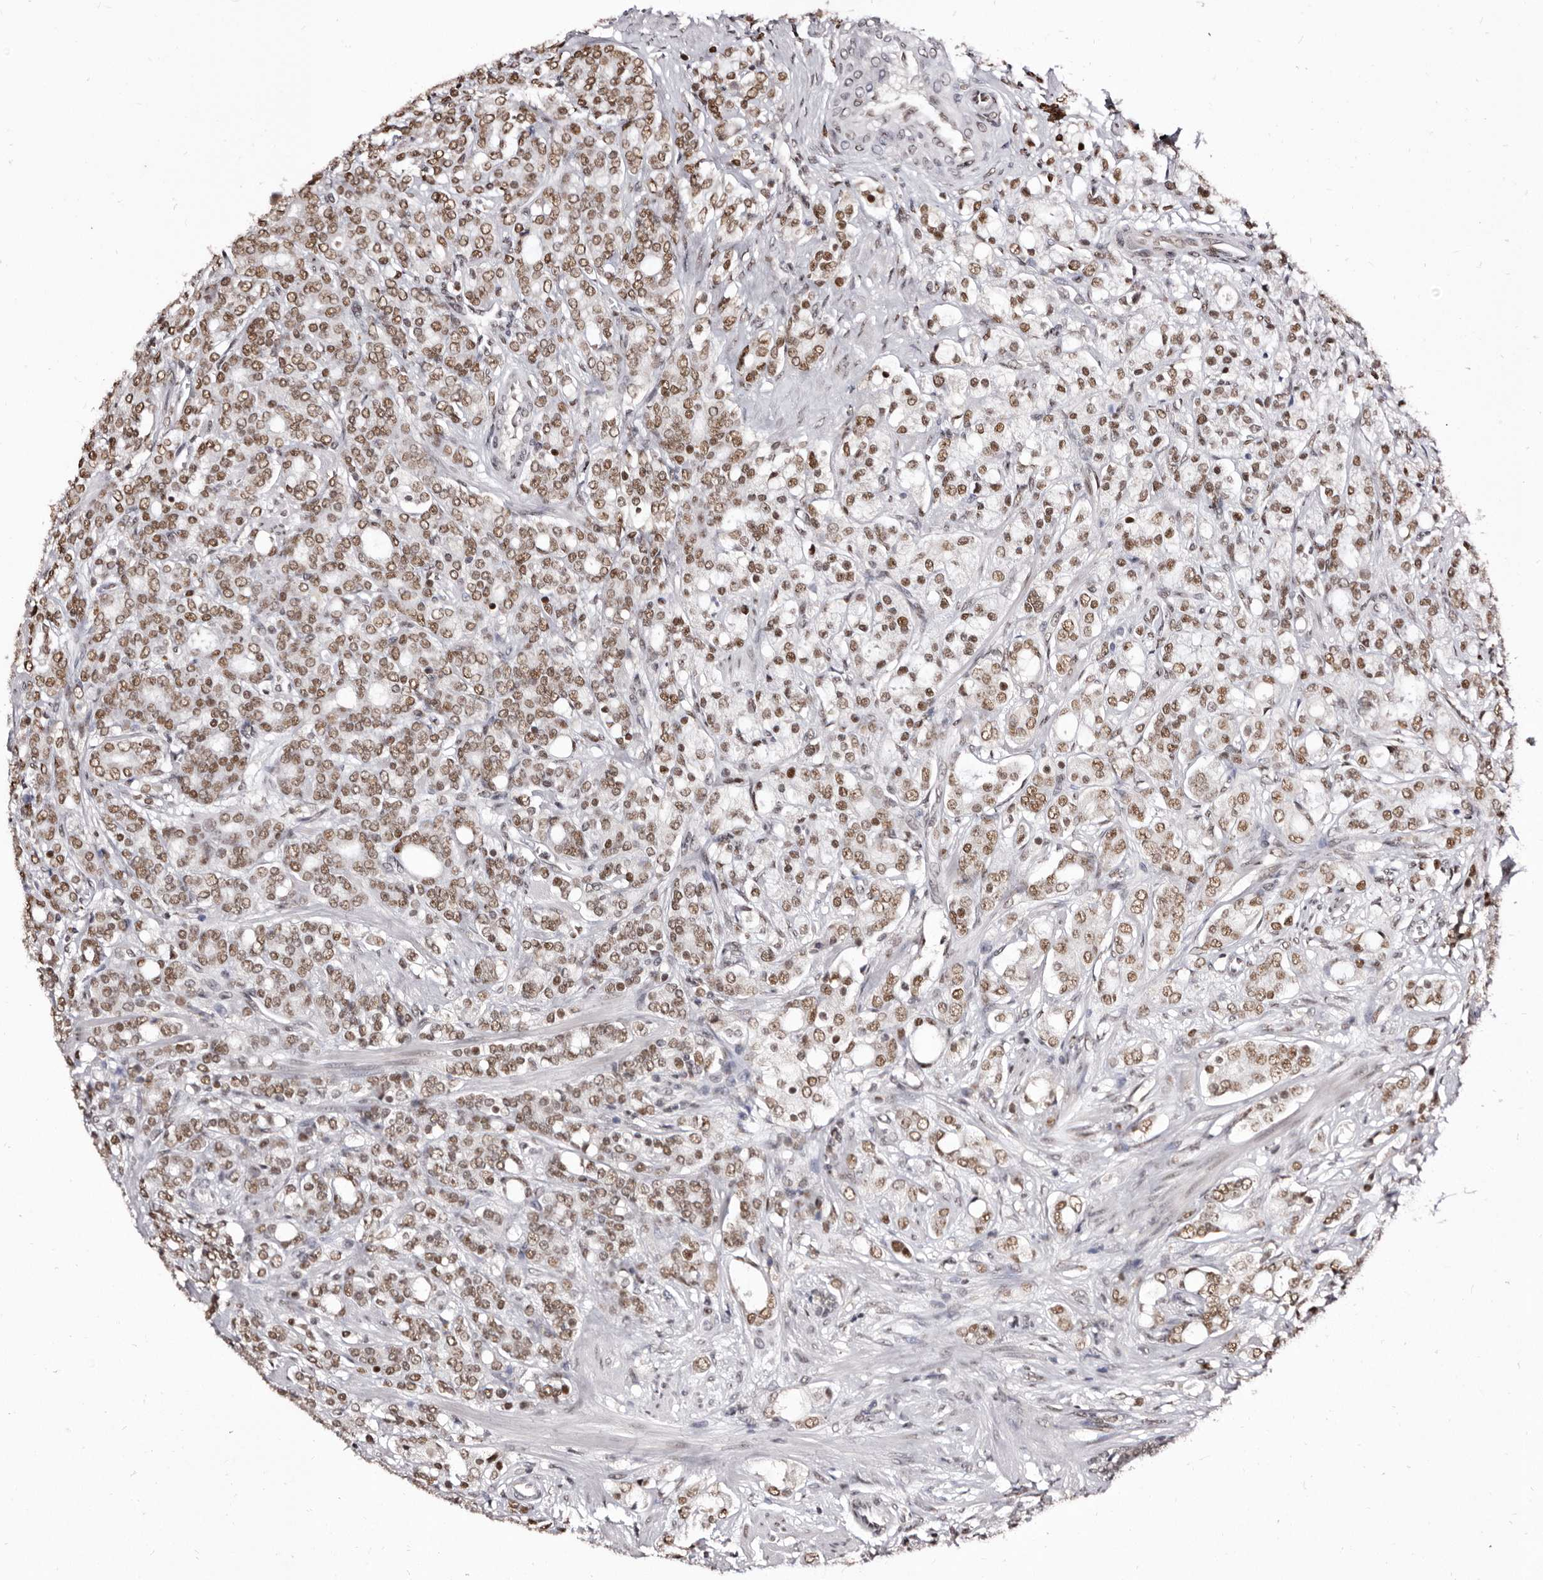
{"staining": {"intensity": "moderate", "quantity": ">75%", "location": "nuclear"}, "tissue": "prostate cancer", "cell_type": "Tumor cells", "image_type": "cancer", "snomed": [{"axis": "morphology", "description": "Adenocarcinoma, High grade"}, {"axis": "topography", "description": "Prostate"}], "caption": "The image demonstrates immunohistochemical staining of prostate adenocarcinoma (high-grade). There is moderate nuclear expression is present in about >75% of tumor cells.", "gene": "ANAPC11", "patient": {"sex": "male", "age": 62}}